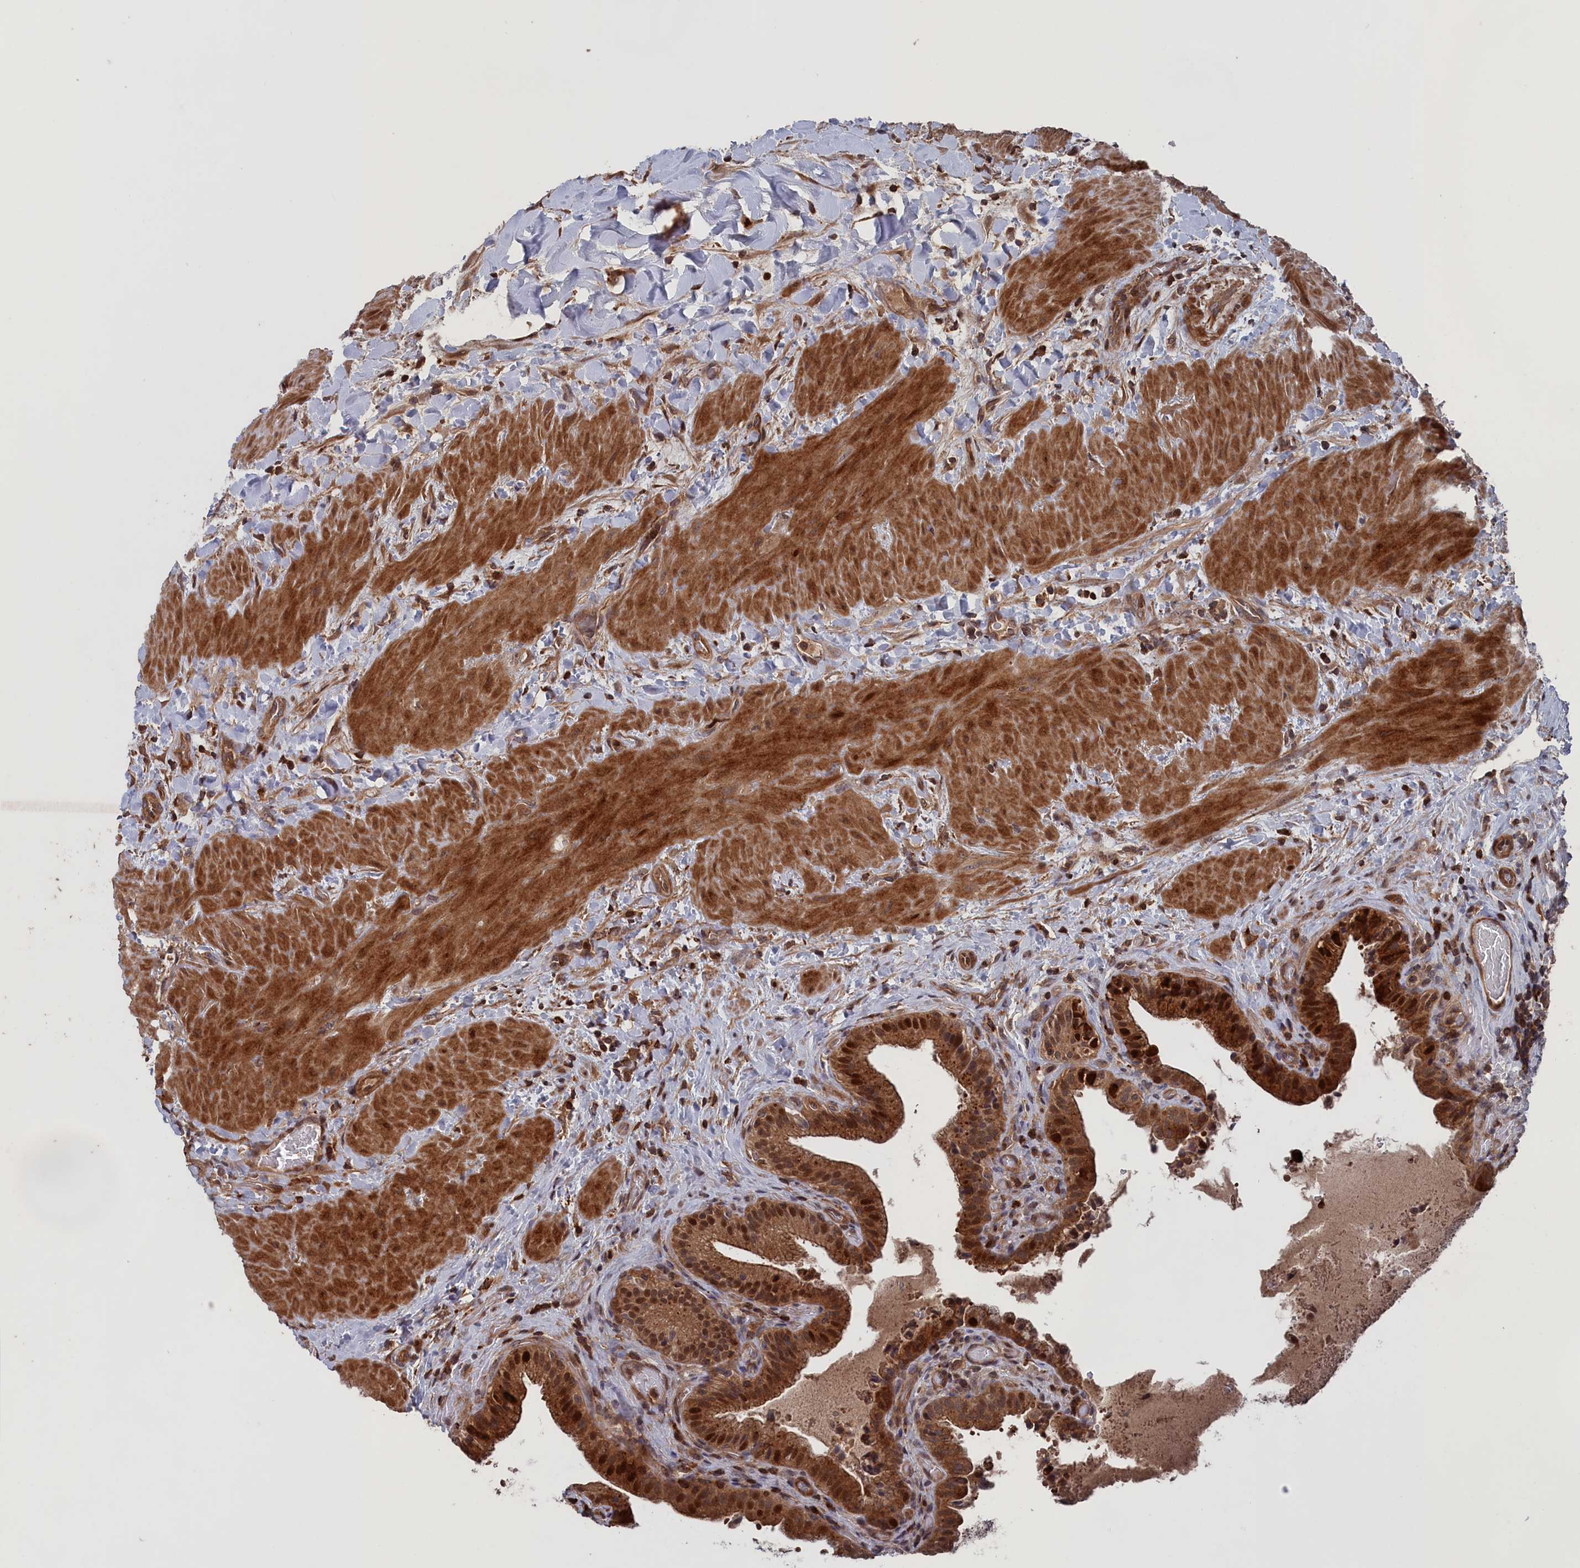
{"staining": {"intensity": "strong", "quantity": ">75%", "location": "cytoplasmic/membranous,nuclear"}, "tissue": "gallbladder", "cell_type": "Glandular cells", "image_type": "normal", "snomed": [{"axis": "morphology", "description": "Normal tissue, NOS"}, {"axis": "topography", "description": "Gallbladder"}], "caption": "Human gallbladder stained for a protein (brown) shows strong cytoplasmic/membranous,nuclear positive expression in about >75% of glandular cells.", "gene": "PLA2G15", "patient": {"sex": "male", "age": 24}}